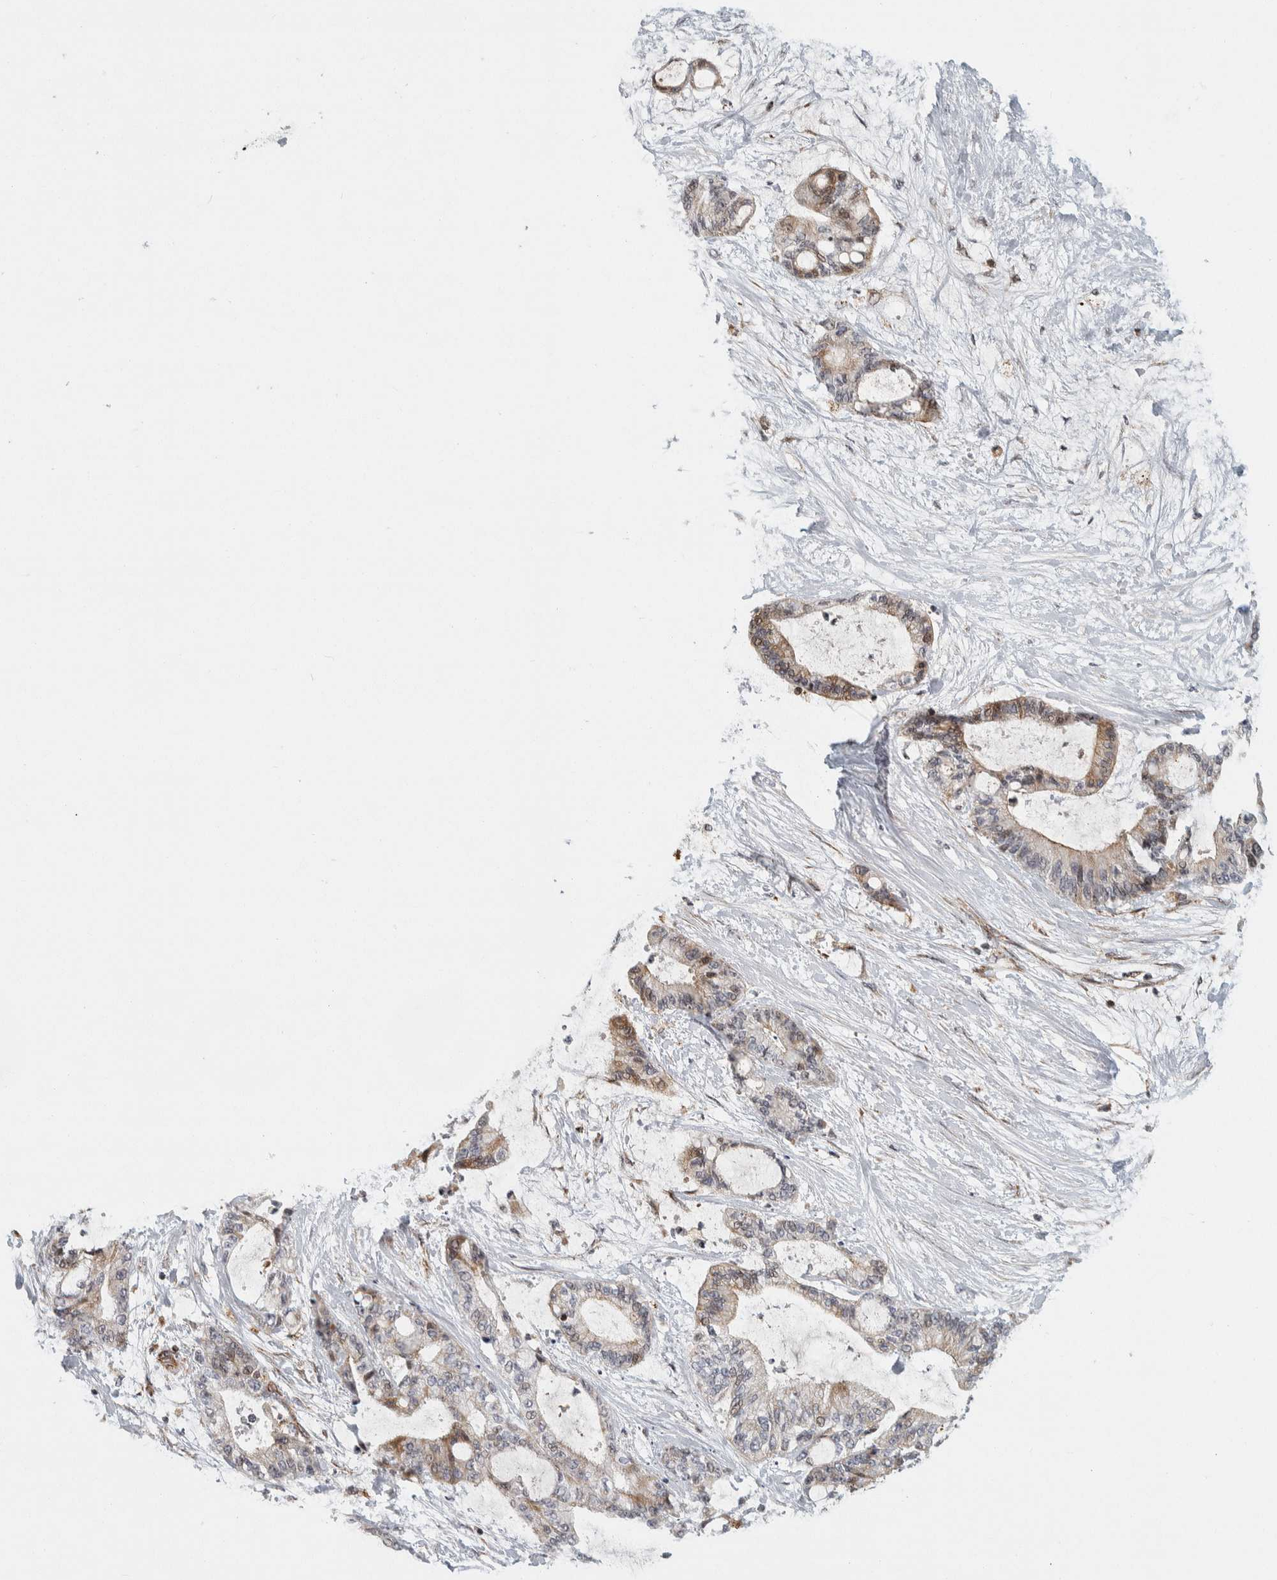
{"staining": {"intensity": "moderate", "quantity": "25%-75%", "location": "cytoplasmic/membranous"}, "tissue": "liver cancer", "cell_type": "Tumor cells", "image_type": "cancer", "snomed": [{"axis": "morphology", "description": "Cholangiocarcinoma"}, {"axis": "topography", "description": "Liver"}], "caption": "Immunohistochemical staining of human cholangiocarcinoma (liver) displays medium levels of moderate cytoplasmic/membranous protein expression in approximately 25%-75% of tumor cells.", "gene": "AFP", "patient": {"sex": "female", "age": 73}}